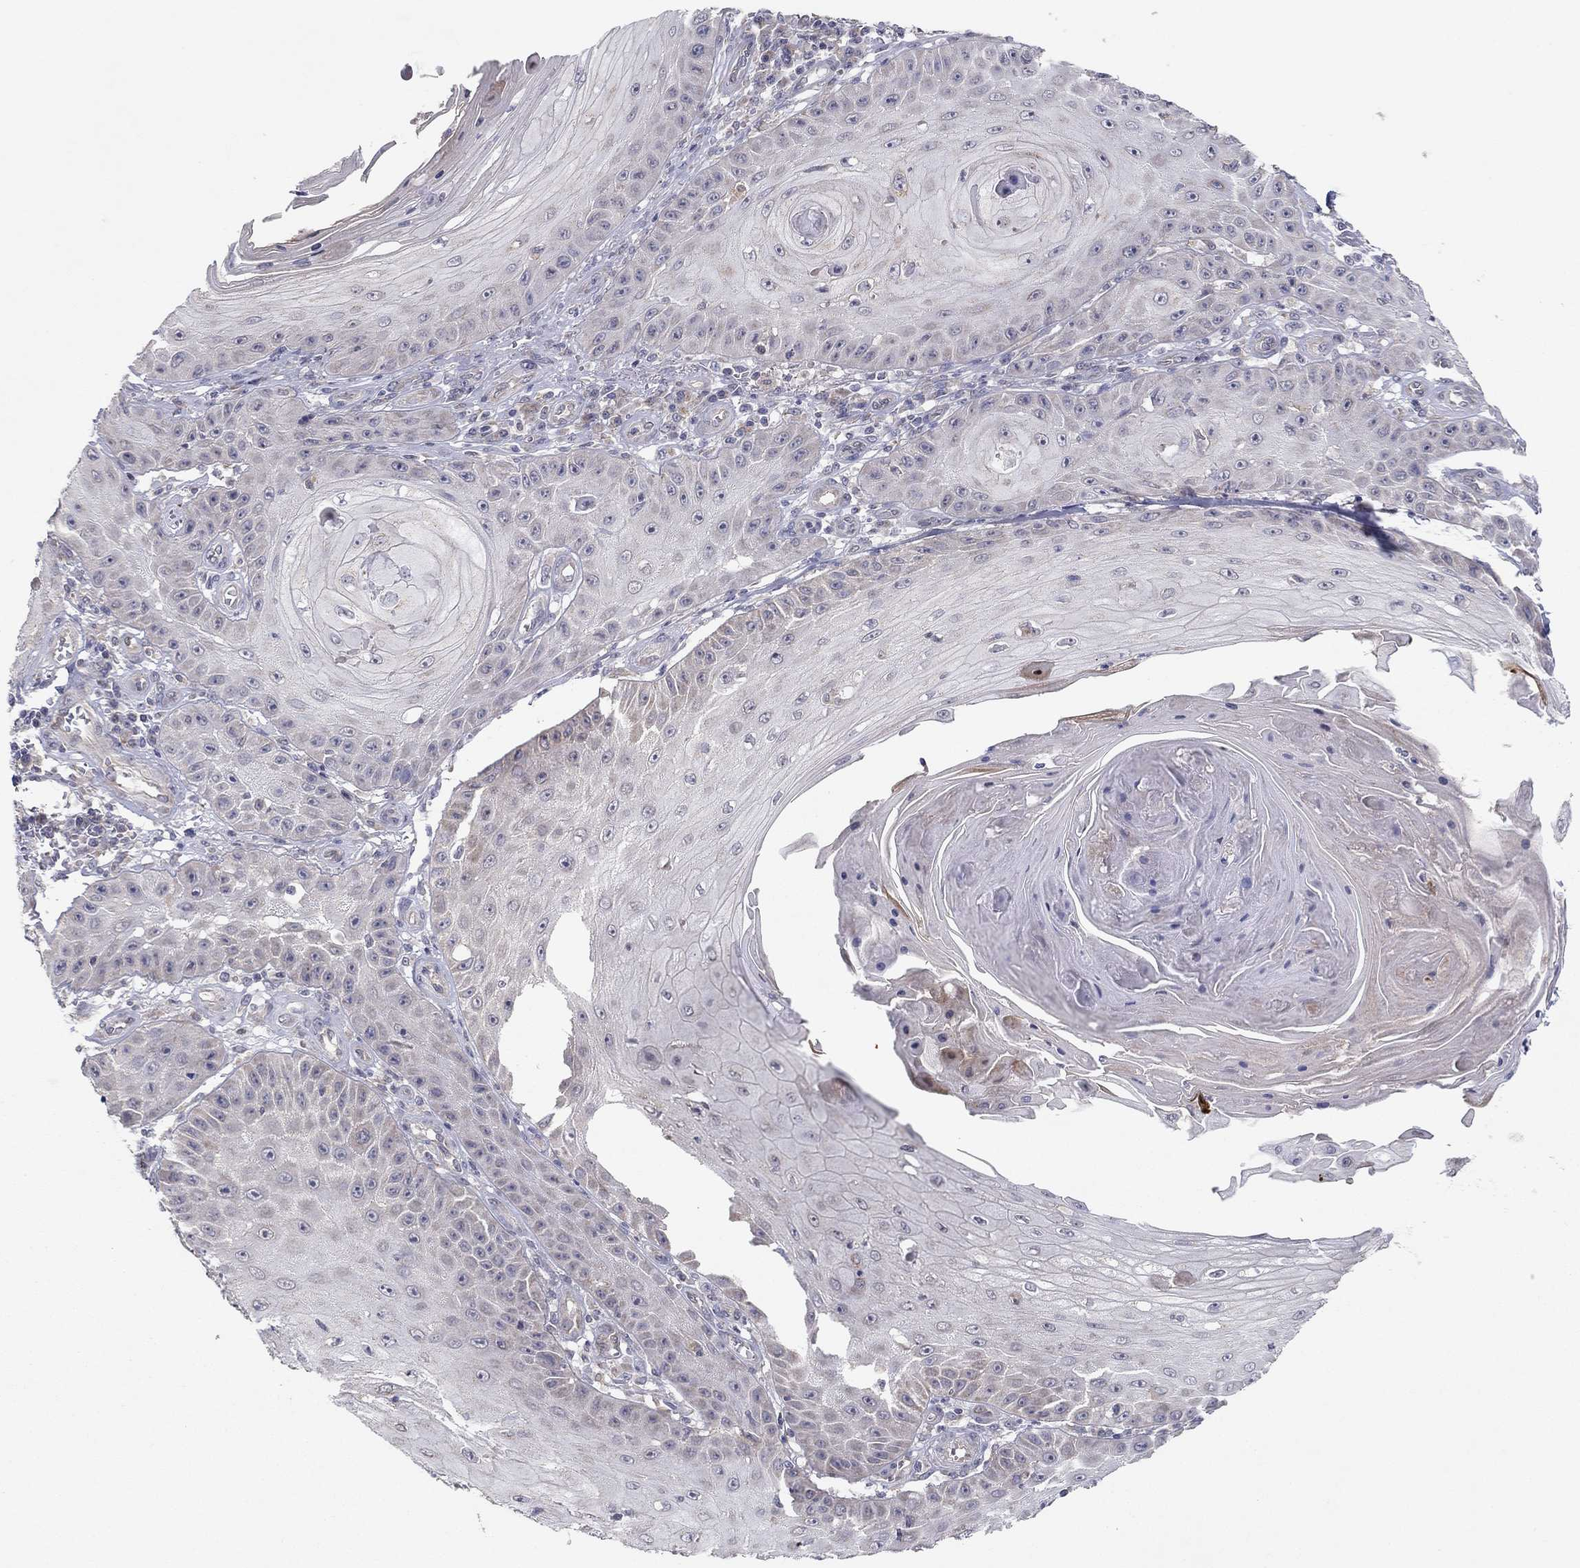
{"staining": {"intensity": "negative", "quantity": "none", "location": "none"}, "tissue": "skin cancer", "cell_type": "Tumor cells", "image_type": "cancer", "snomed": [{"axis": "morphology", "description": "Squamous cell carcinoma, NOS"}, {"axis": "topography", "description": "Skin"}], "caption": "A high-resolution histopathology image shows immunohistochemistry staining of skin cancer (squamous cell carcinoma), which displays no significant expression in tumor cells.", "gene": "CRACDL", "patient": {"sex": "male", "age": 70}}